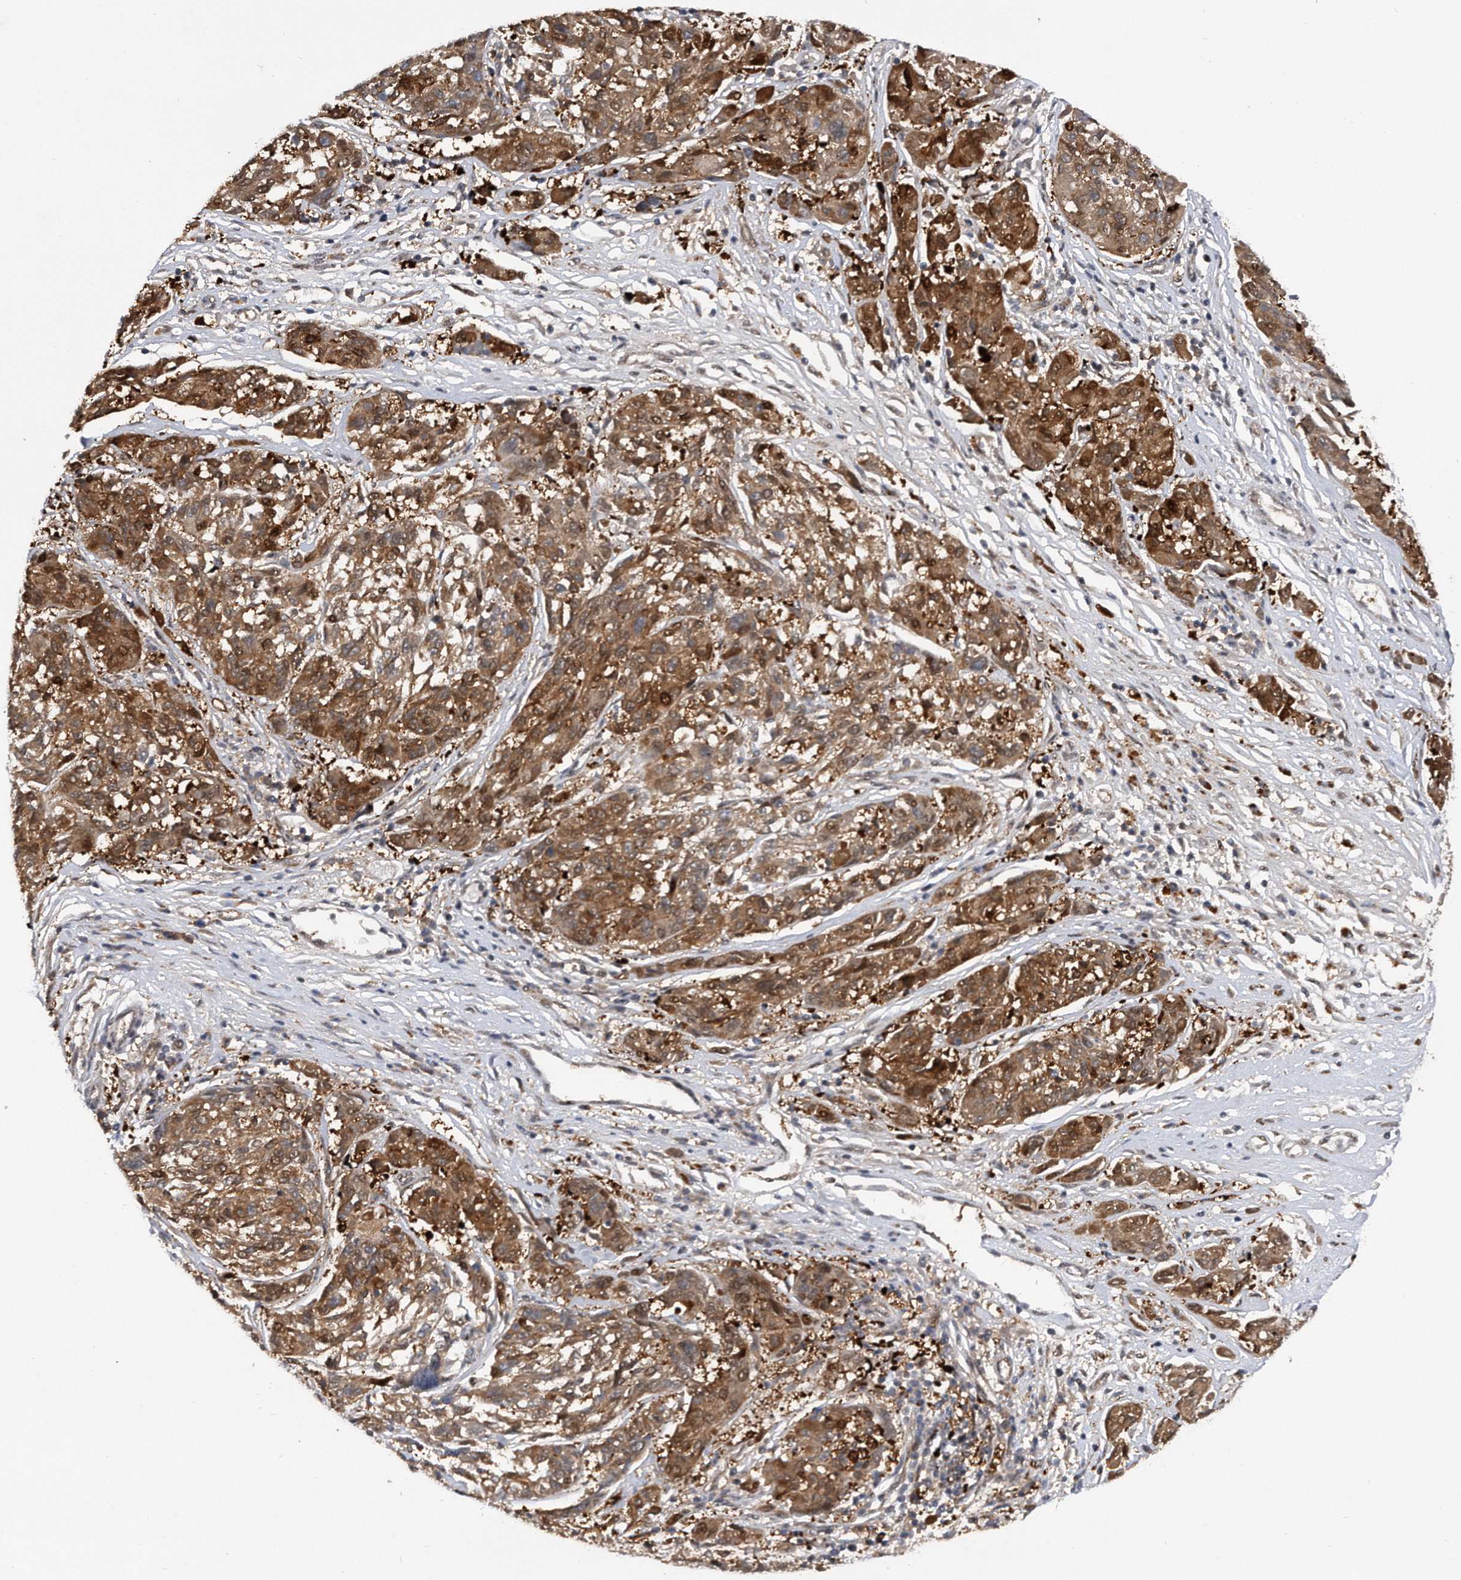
{"staining": {"intensity": "moderate", "quantity": ">75%", "location": "cytoplasmic/membranous,nuclear"}, "tissue": "melanoma", "cell_type": "Tumor cells", "image_type": "cancer", "snomed": [{"axis": "morphology", "description": "Malignant melanoma, NOS"}, {"axis": "topography", "description": "Skin"}], "caption": "High-power microscopy captured an immunohistochemistry micrograph of malignant melanoma, revealing moderate cytoplasmic/membranous and nuclear staining in approximately >75% of tumor cells. The staining was performed using DAB (3,3'-diaminobenzidine), with brown indicating positive protein expression. Nuclei are stained blue with hematoxylin.", "gene": "RWDD2A", "patient": {"sex": "male", "age": 53}}